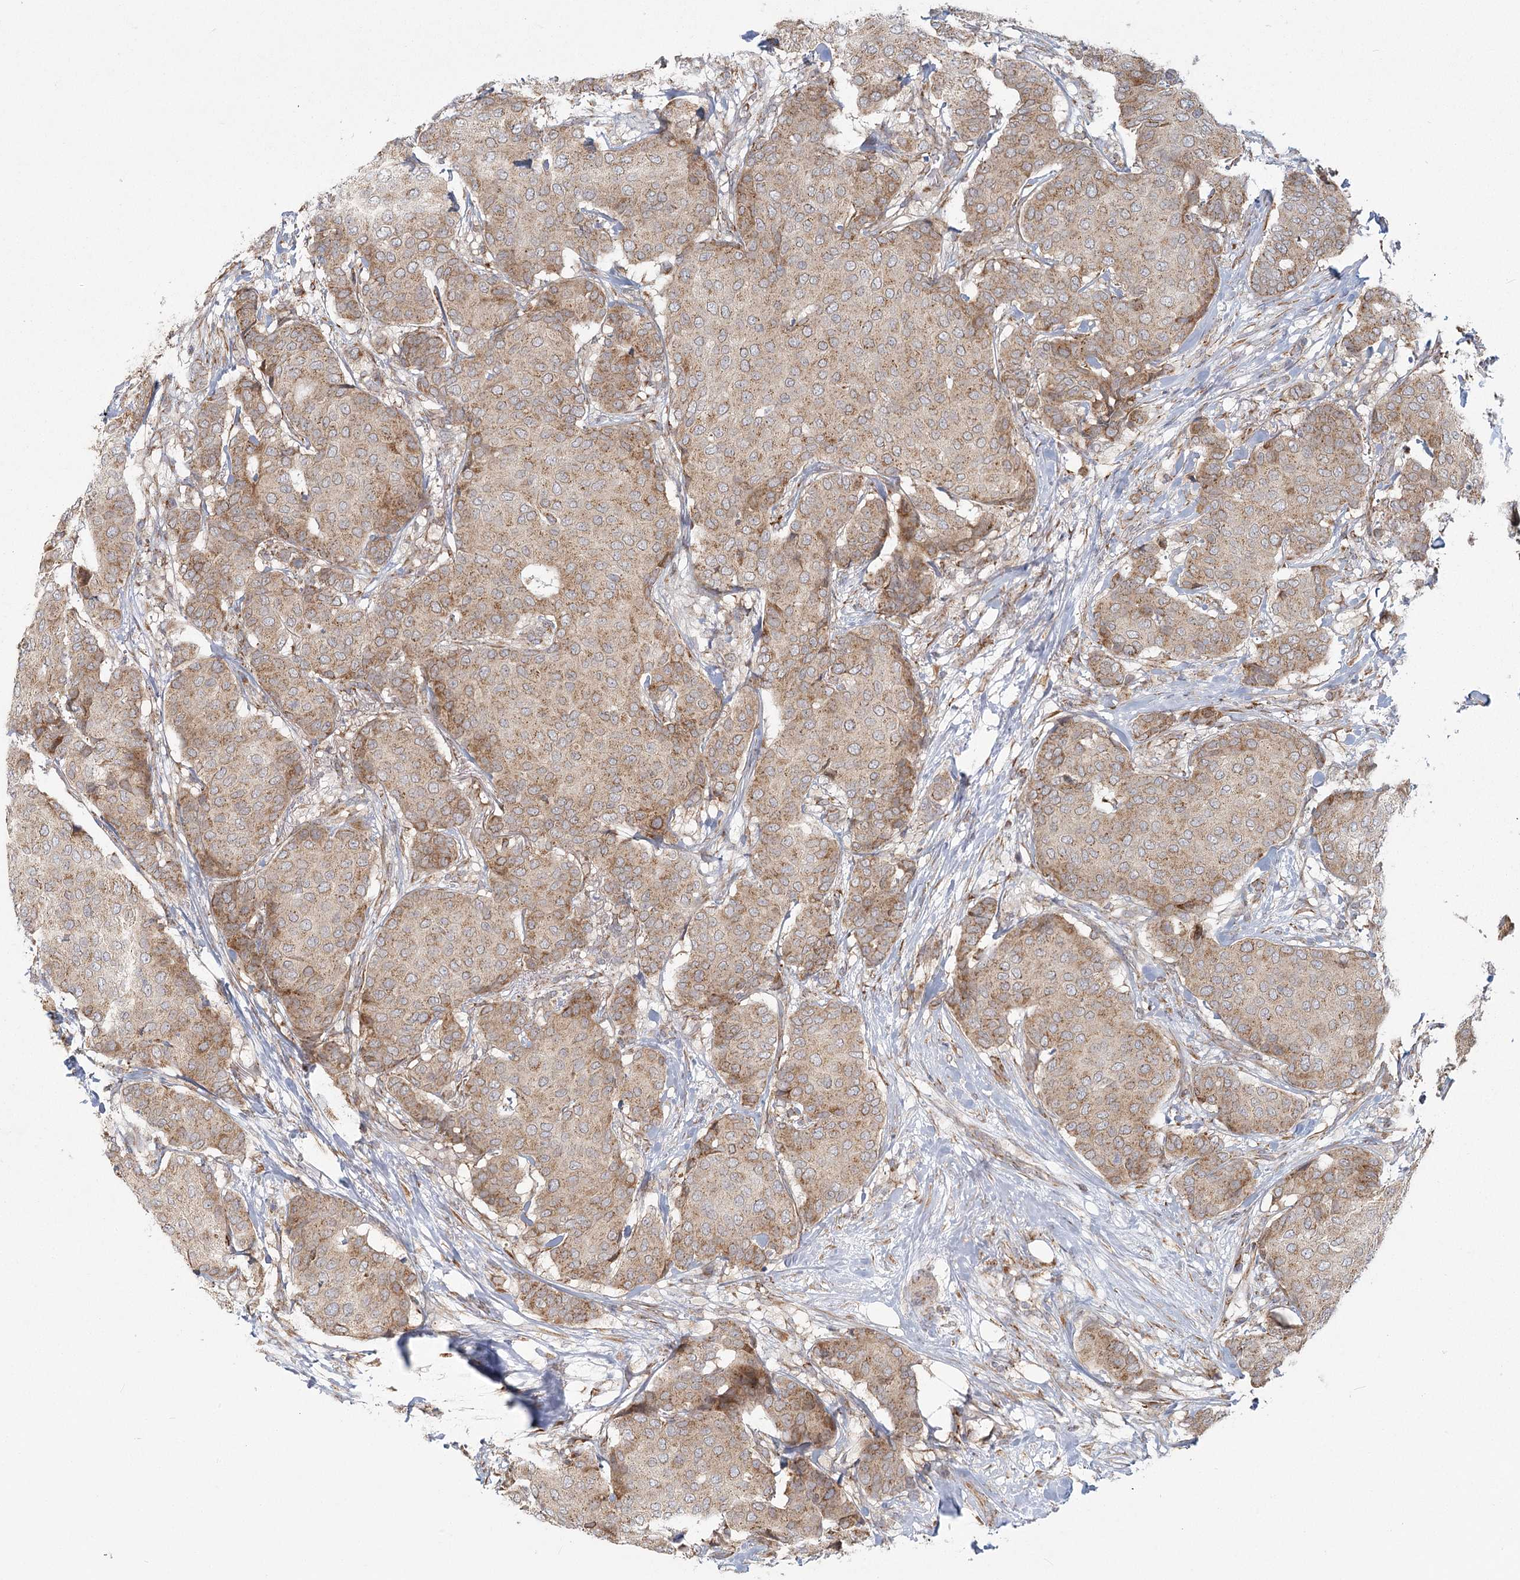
{"staining": {"intensity": "moderate", "quantity": ">75%", "location": "cytoplasmic/membranous"}, "tissue": "breast cancer", "cell_type": "Tumor cells", "image_type": "cancer", "snomed": [{"axis": "morphology", "description": "Duct carcinoma"}, {"axis": "topography", "description": "Breast"}], "caption": "Infiltrating ductal carcinoma (breast) was stained to show a protein in brown. There is medium levels of moderate cytoplasmic/membranous staining in about >75% of tumor cells. (Brightfield microscopy of DAB IHC at high magnification).", "gene": "LACTB", "patient": {"sex": "female", "age": 75}}